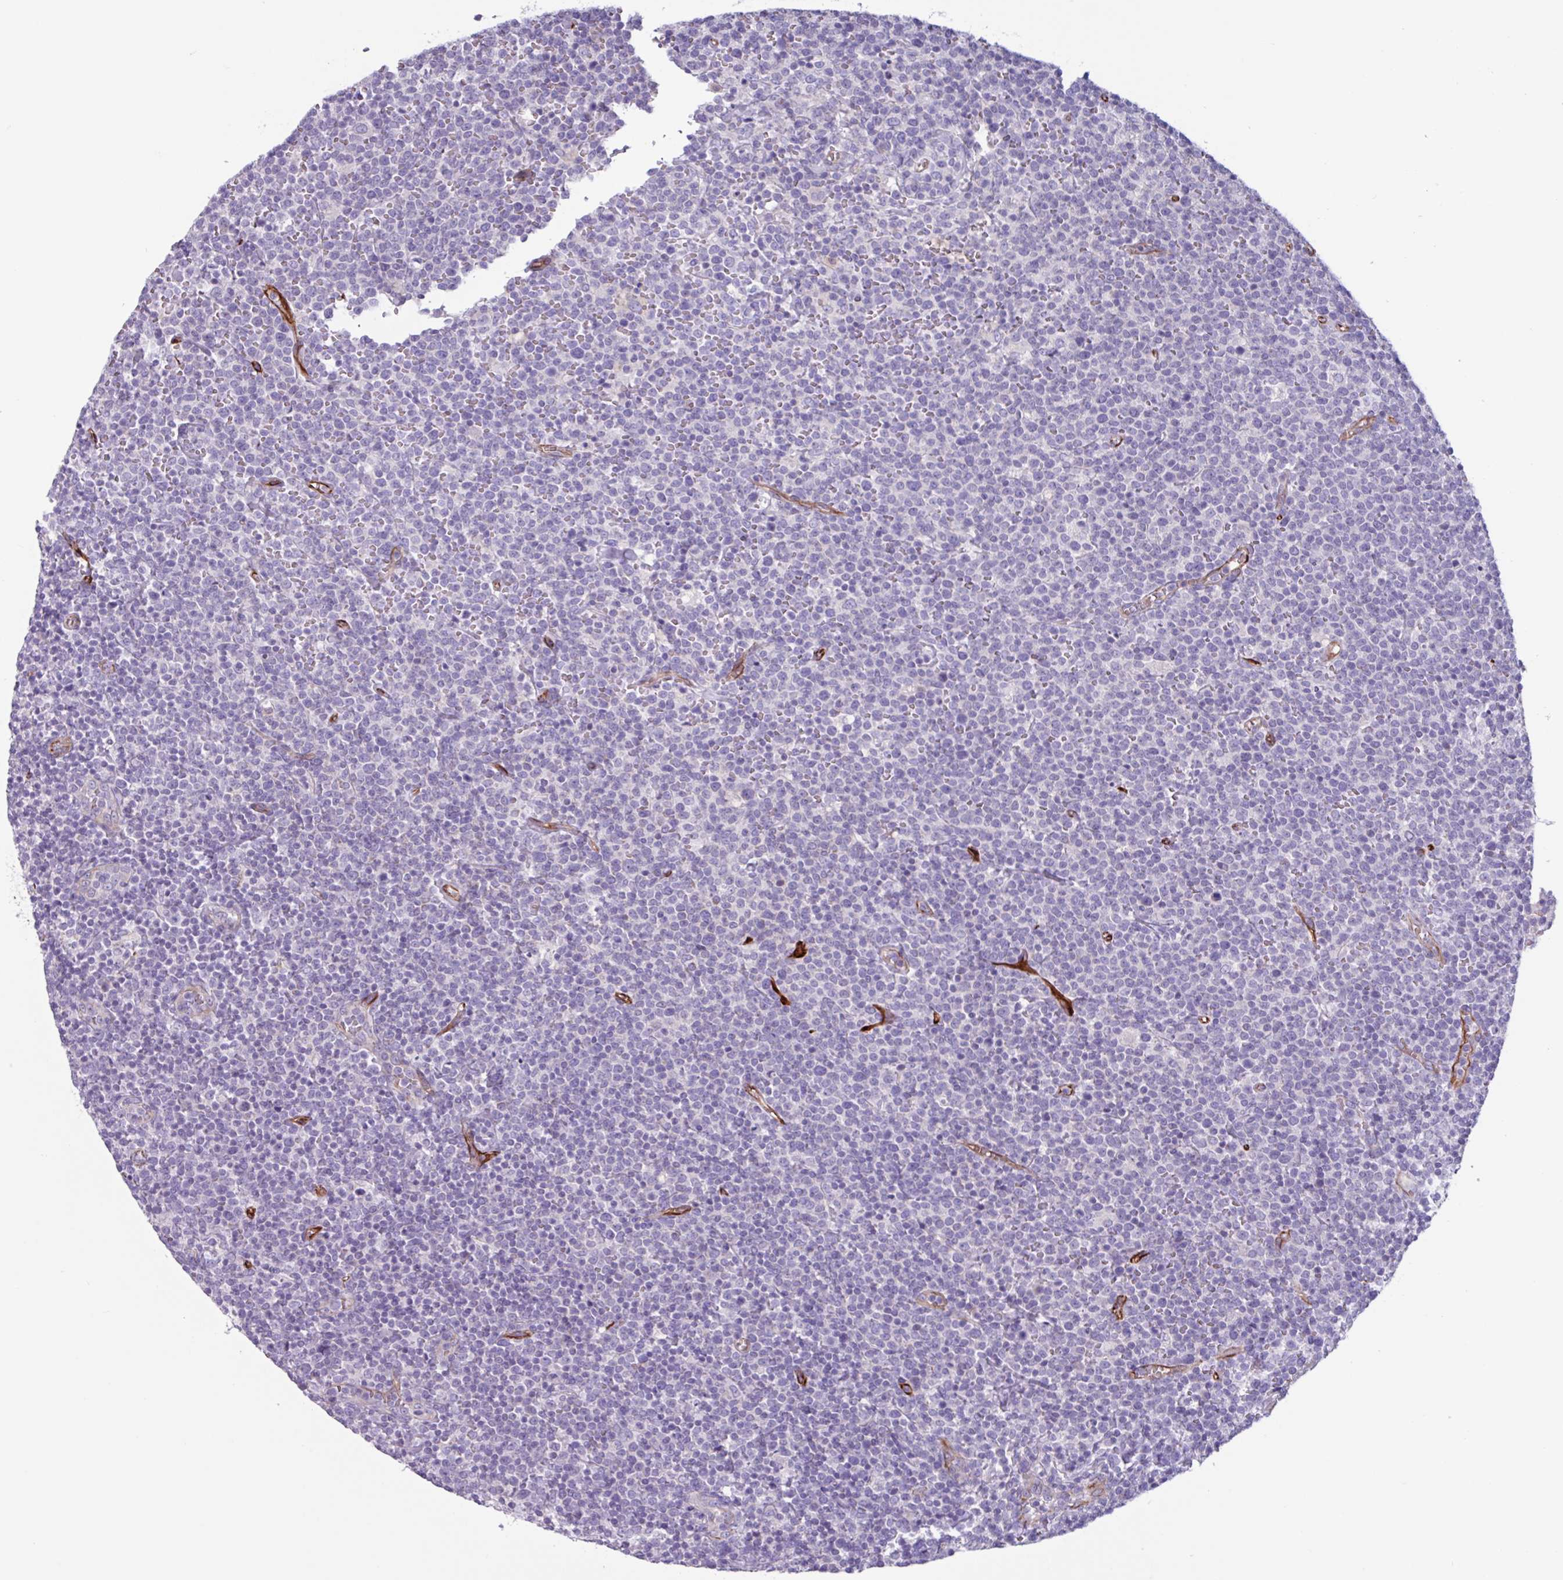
{"staining": {"intensity": "negative", "quantity": "none", "location": "none"}, "tissue": "lymphoma", "cell_type": "Tumor cells", "image_type": "cancer", "snomed": [{"axis": "morphology", "description": "Malignant lymphoma, non-Hodgkin's type, High grade"}, {"axis": "topography", "description": "Lymph node"}], "caption": "This image is of malignant lymphoma, non-Hodgkin's type (high-grade) stained with IHC to label a protein in brown with the nuclei are counter-stained blue. There is no expression in tumor cells. (Stains: DAB (3,3'-diaminobenzidine) immunohistochemistry with hematoxylin counter stain, Microscopy: brightfield microscopy at high magnification).", "gene": "BTD", "patient": {"sex": "male", "age": 61}}